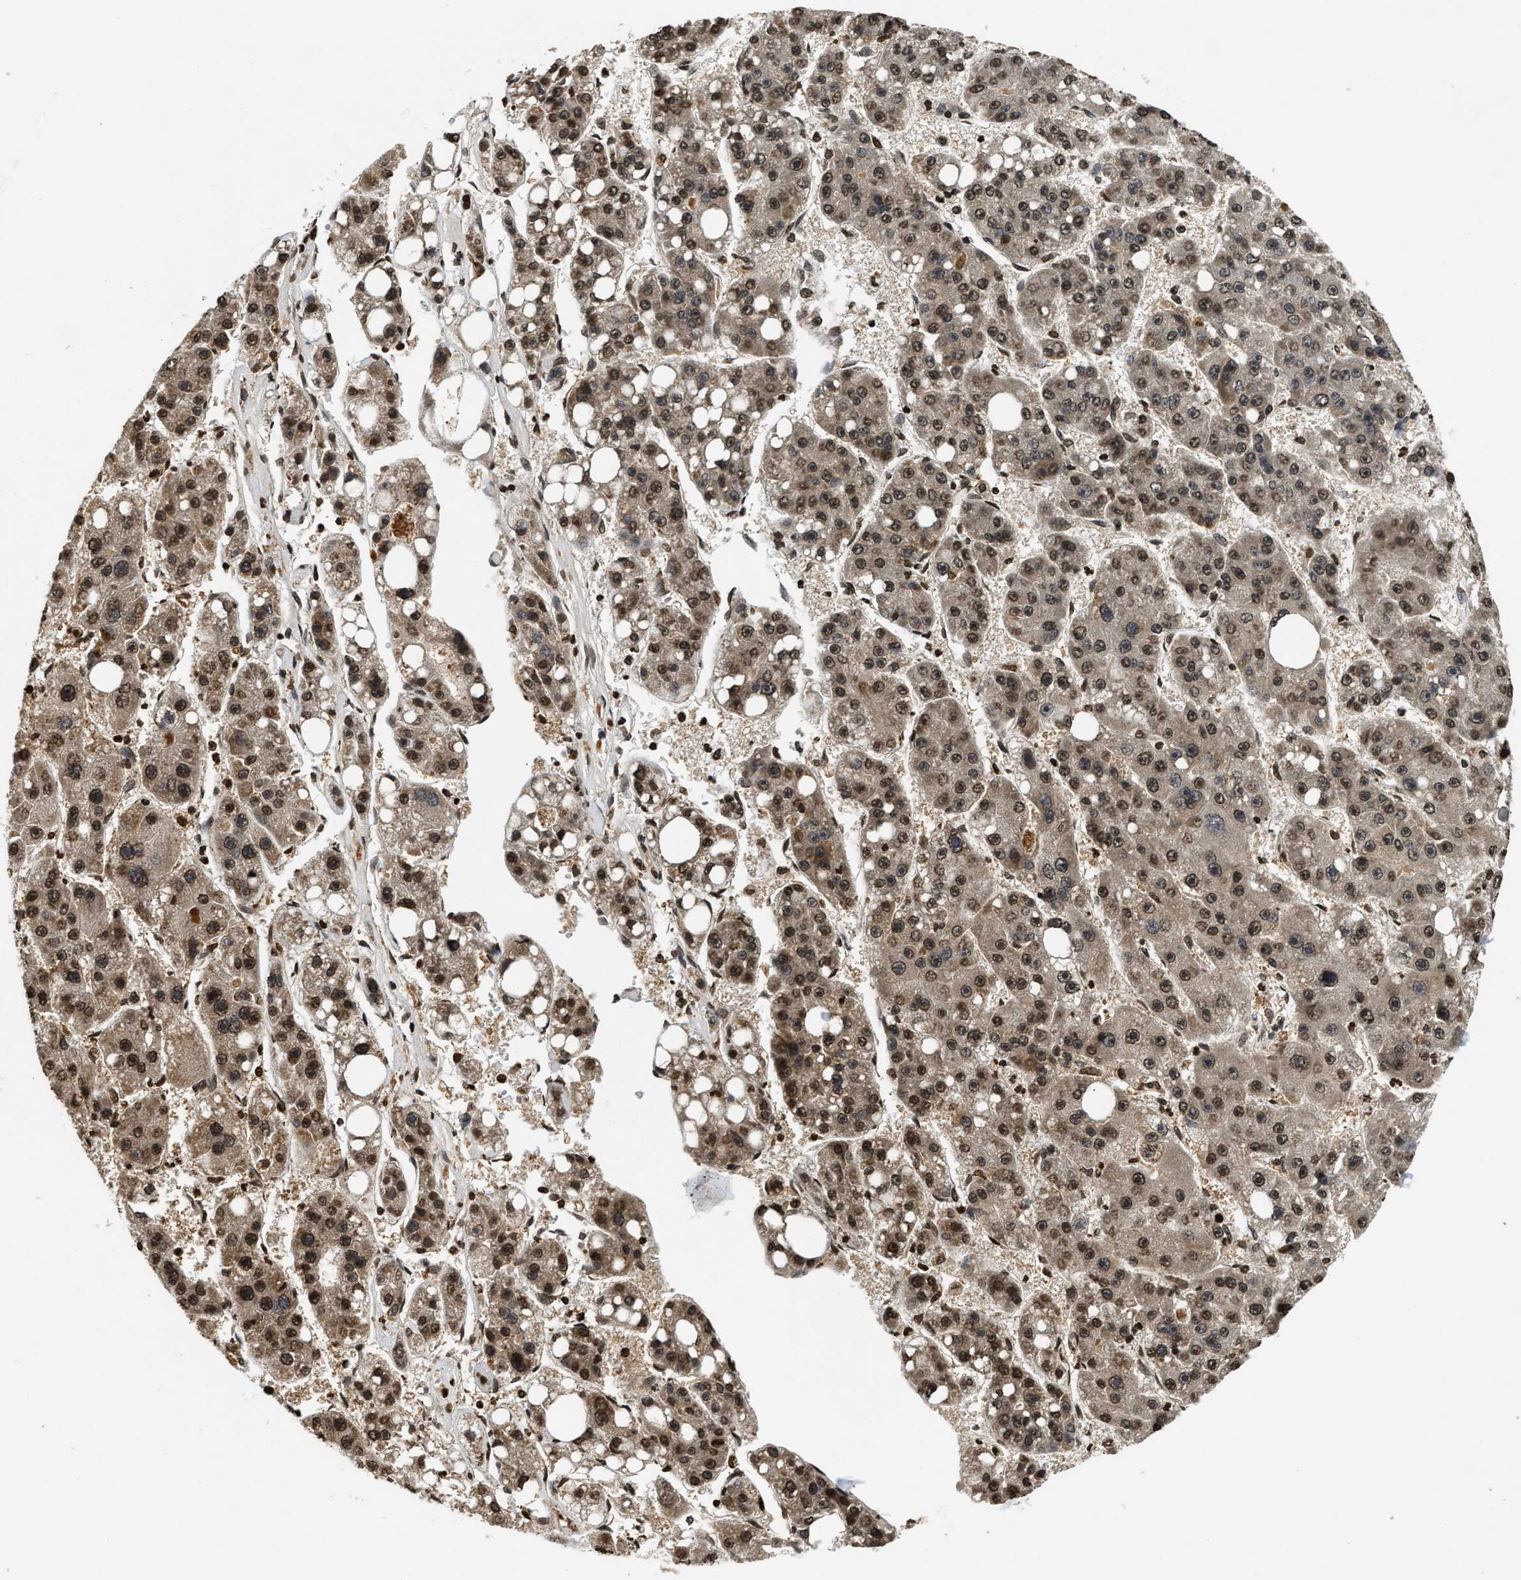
{"staining": {"intensity": "moderate", "quantity": ">75%", "location": "cytoplasmic/membranous,nuclear"}, "tissue": "liver cancer", "cell_type": "Tumor cells", "image_type": "cancer", "snomed": [{"axis": "morphology", "description": "Carcinoma, Hepatocellular, NOS"}, {"axis": "topography", "description": "Liver"}], "caption": "A photomicrograph showing moderate cytoplasmic/membranous and nuclear positivity in approximately >75% of tumor cells in liver hepatocellular carcinoma, as visualized by brown immunohistochemical staining.", "gene": "DNASE1L3", "patient": {"sex": "female", "age": 61}}